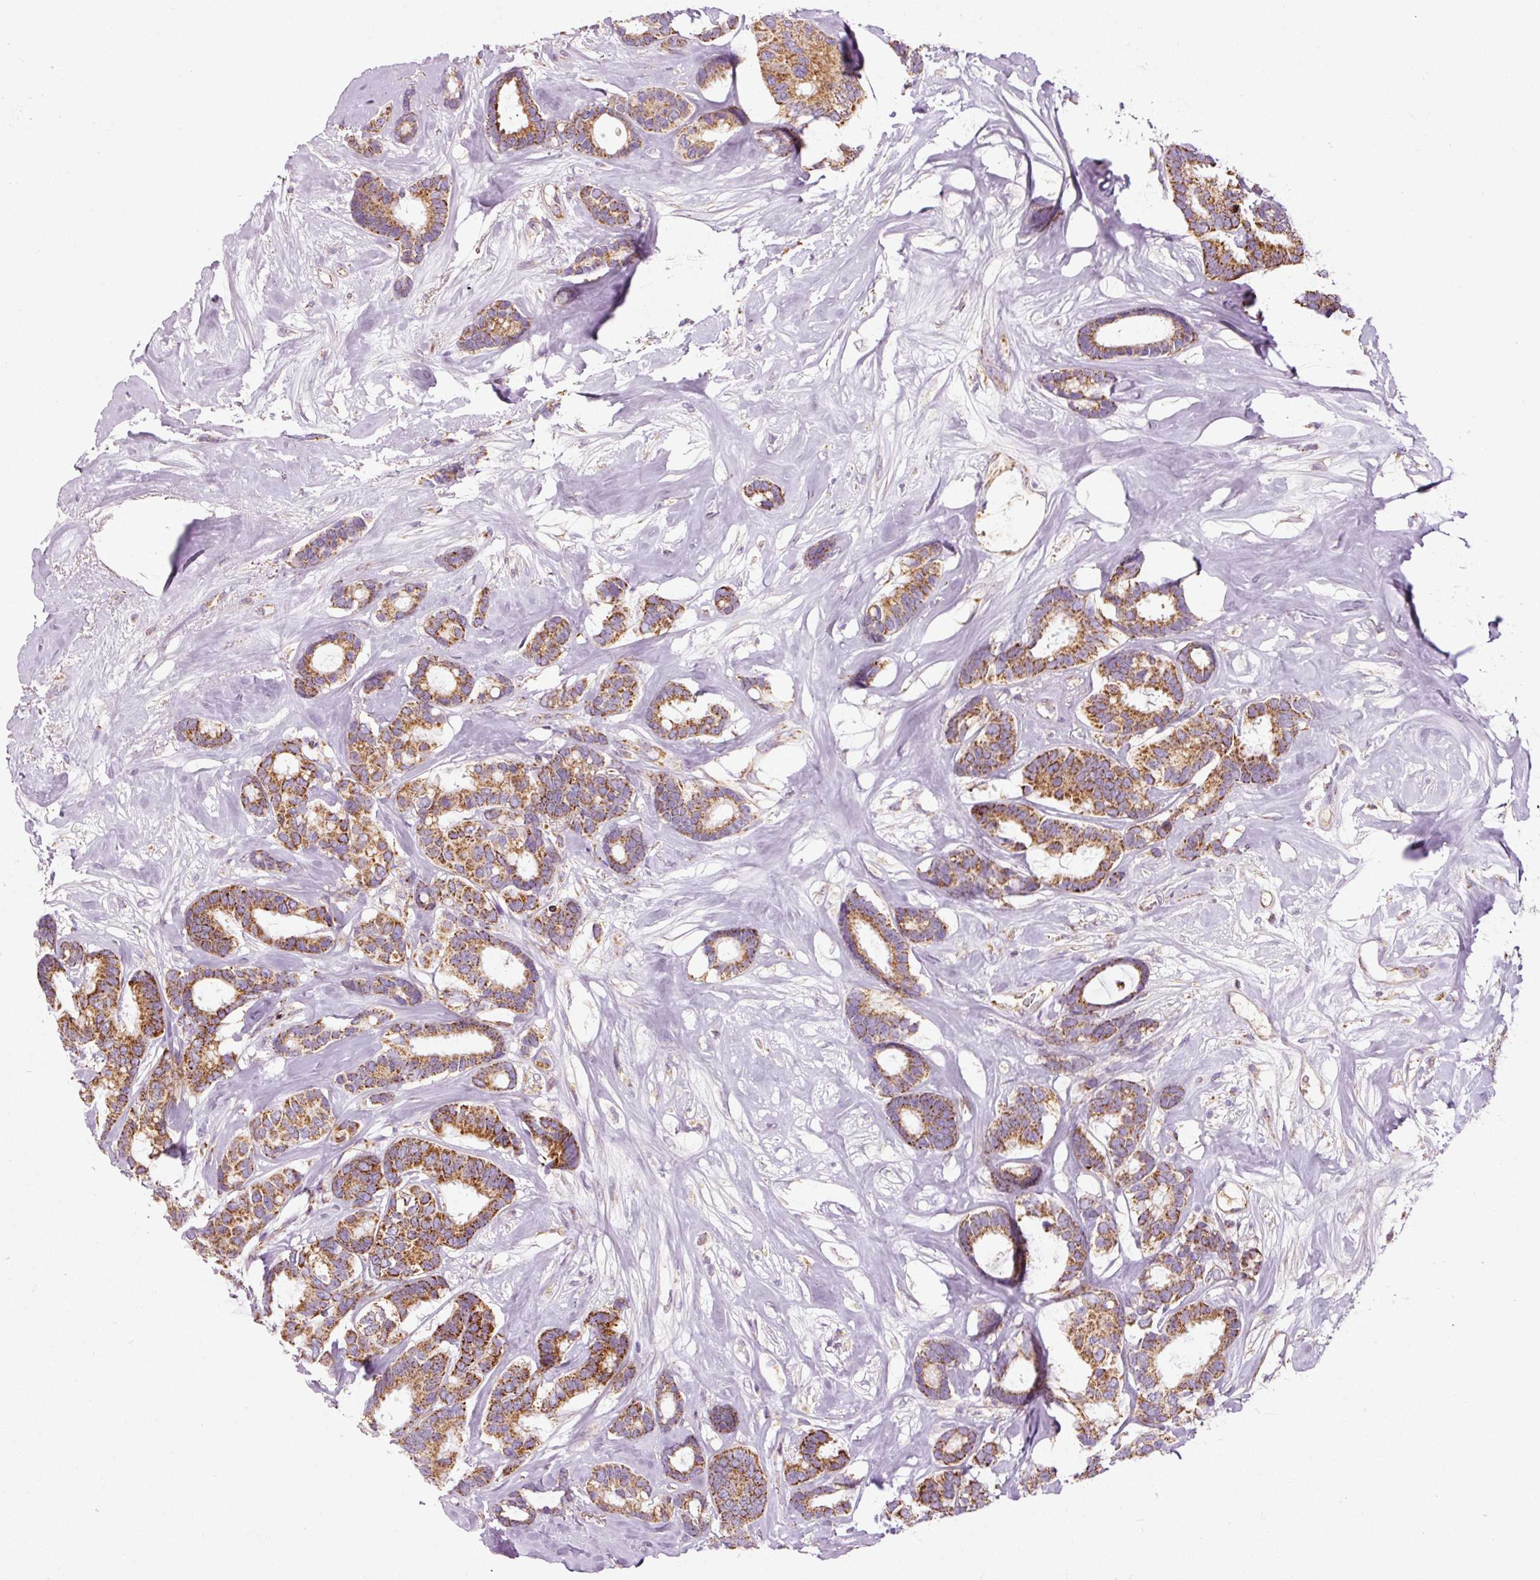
{"staining": {"intensity": "strong", "quantity": ">75%", "location": "cytoplasmic/membranous"}, "tissue": "breast cancer", "cell_type": "Tumor cells", "image_type": "cancer", "snomed": [{"axis": "morphology", "description": "Duct carcinoma"}, {"axis": "topography", "description": "Breast"}], "caption": "Protein expression analysis of breast cancer demonstrates strong cytoplasmic/membranous positivity in about >75% of tumor cells.", "gene": "NDUFB4", "patient": {"sex": "female", "age": 87}}